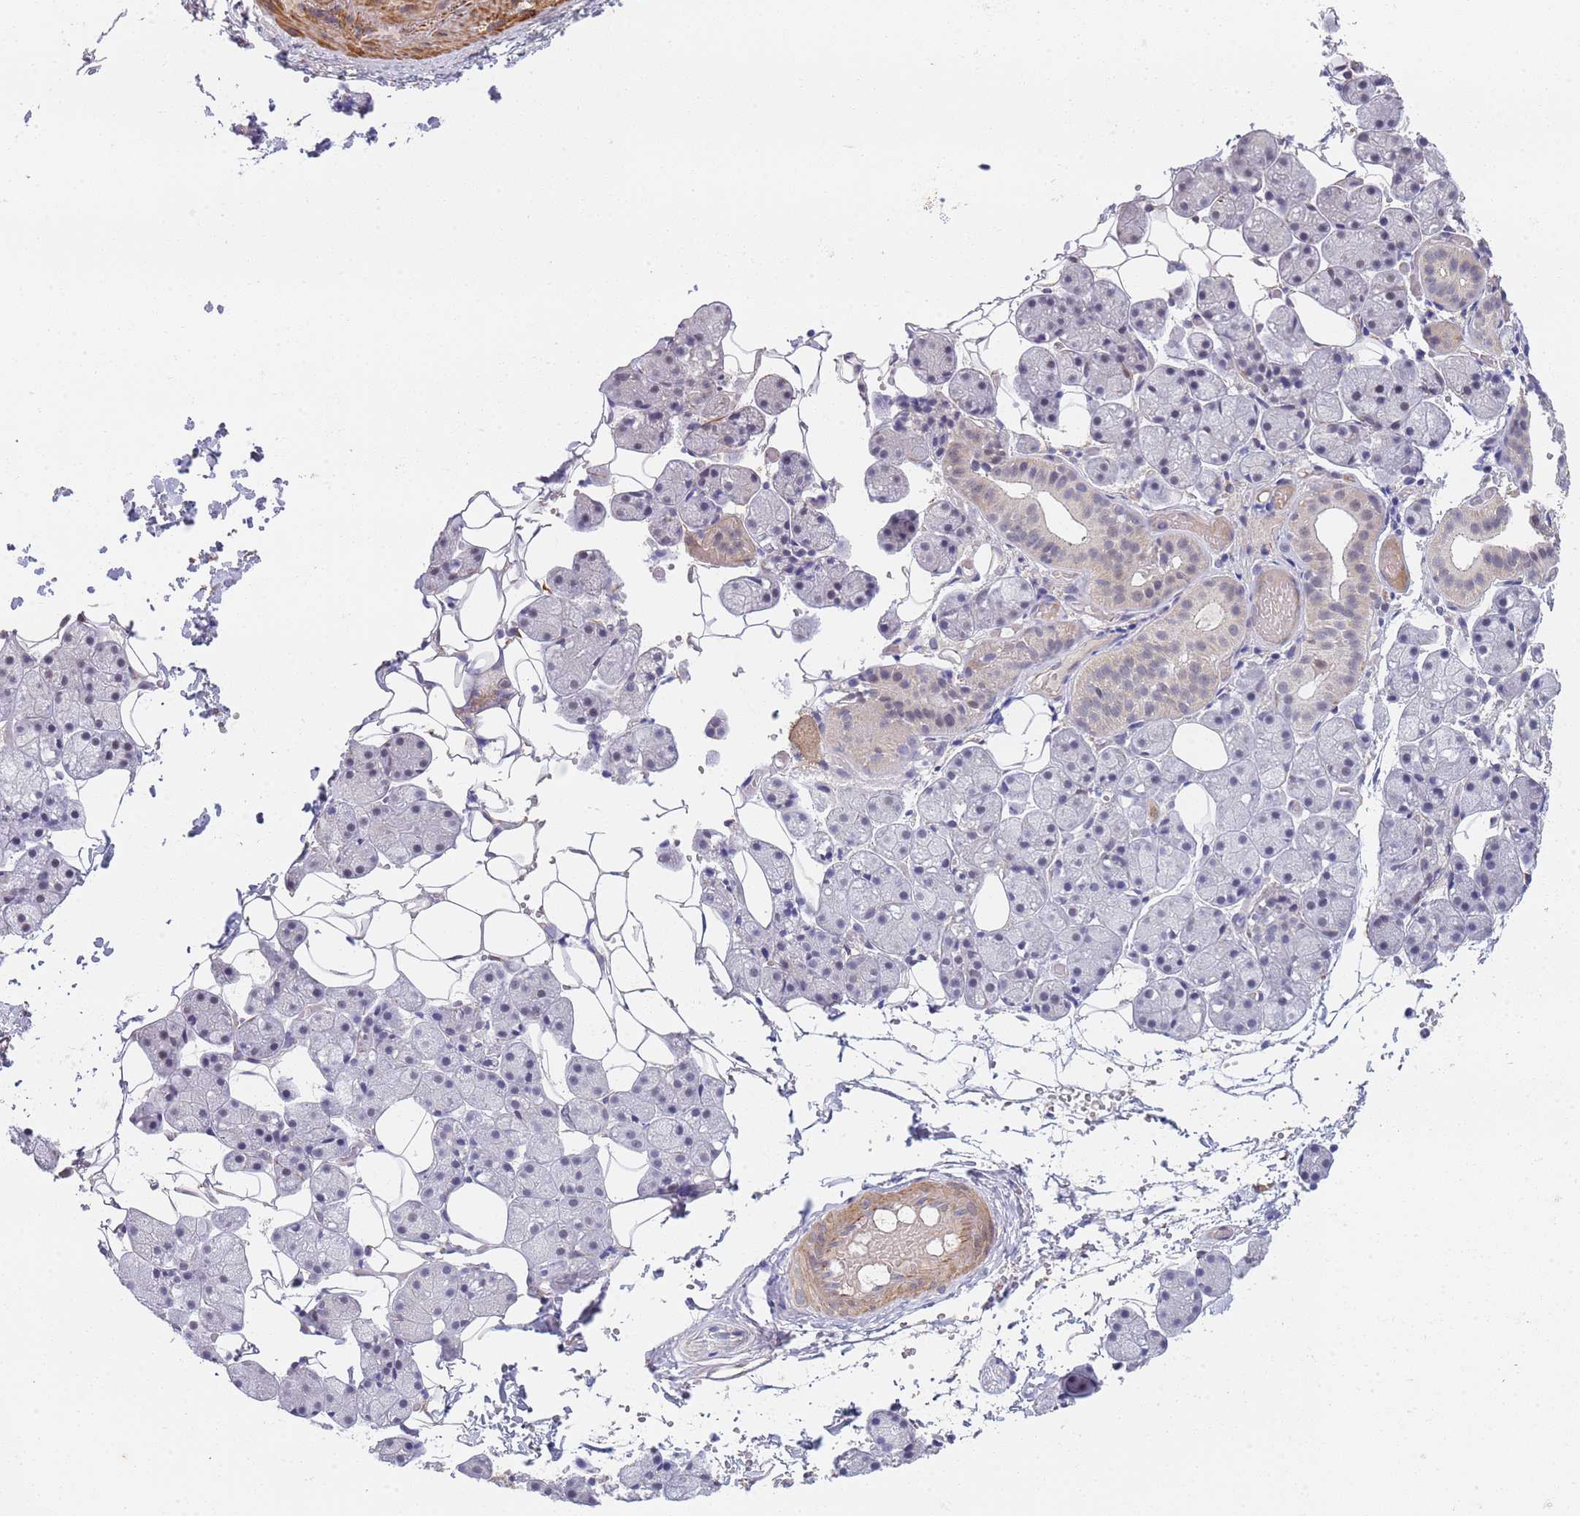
{"staining": {"intensity": "negative", "quantity": "none", "location": "none"}, "tissue": "salivary gland", "cell_type": "Glandular cells", "image_type": "normal", "snomed": [{"axis": "morphology", "description": "Normal tissue, NOS"}, {"axis": "topography", "description": "Salivary gland"}], "caption": "An immunohistochemistry (IHC) photomicrograph of normal salivary gland is shown. There is no staining in glandular cells of salivary gland. (Stains: DAB immunohistochemistry with hematoxylin counter stain, Microscopy: brightfield microscopy at high magnification).", "gene": "B4GALT4", "patient": {"sex": "female", "age": 33}}